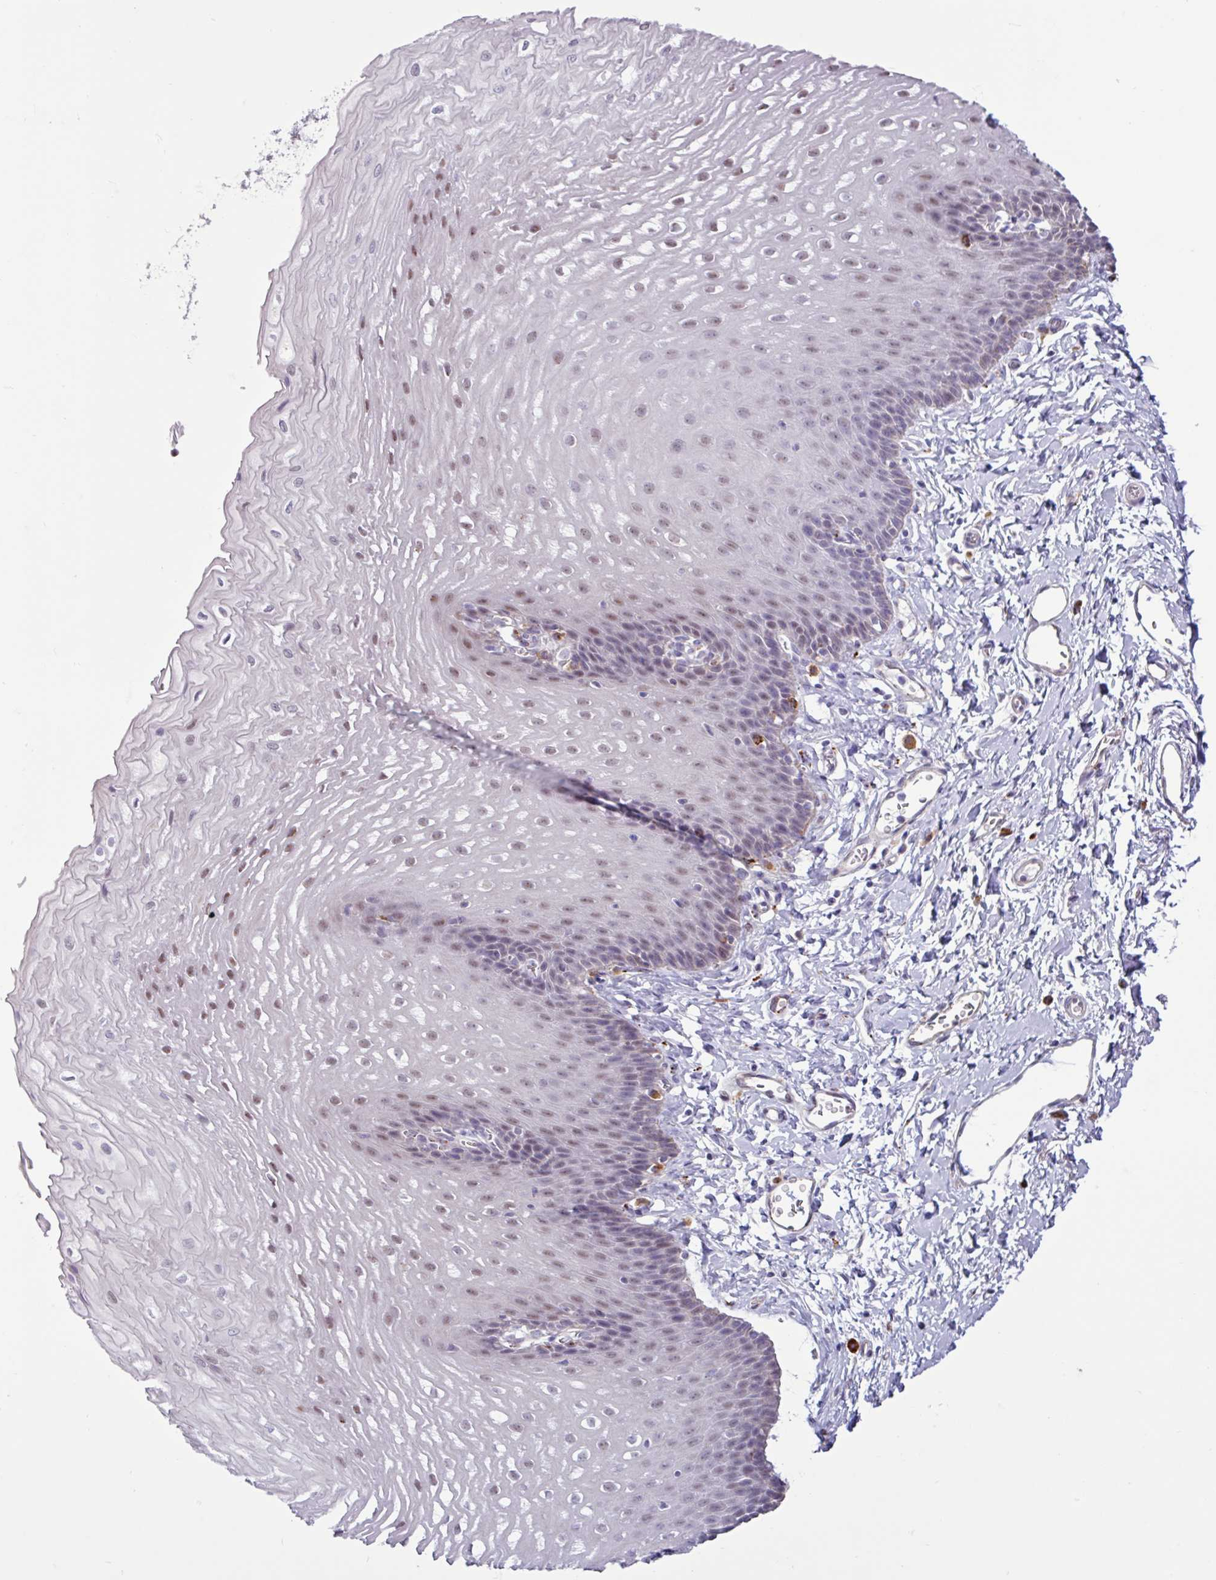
{"staining": {"intensity": "moderate", "quantity": "<25%", "location": "nuclear"}, "tissue": "esophagus", "cell_type": "Squamous epithelial cells", "image_type": "normal", "snomed": [{"axis": "morphology", "description": "Normal tissue, NOS"}, {"axis": "topography", "description": "Esophagus"}], "caption": "Immunohistochemical staining of benign esophagus reveals moderate nuclear protein staining in about <25% of squamous epithelial cells.", "gene": "AMIGO2", "patient": {"sex": "male", "age": 70}}